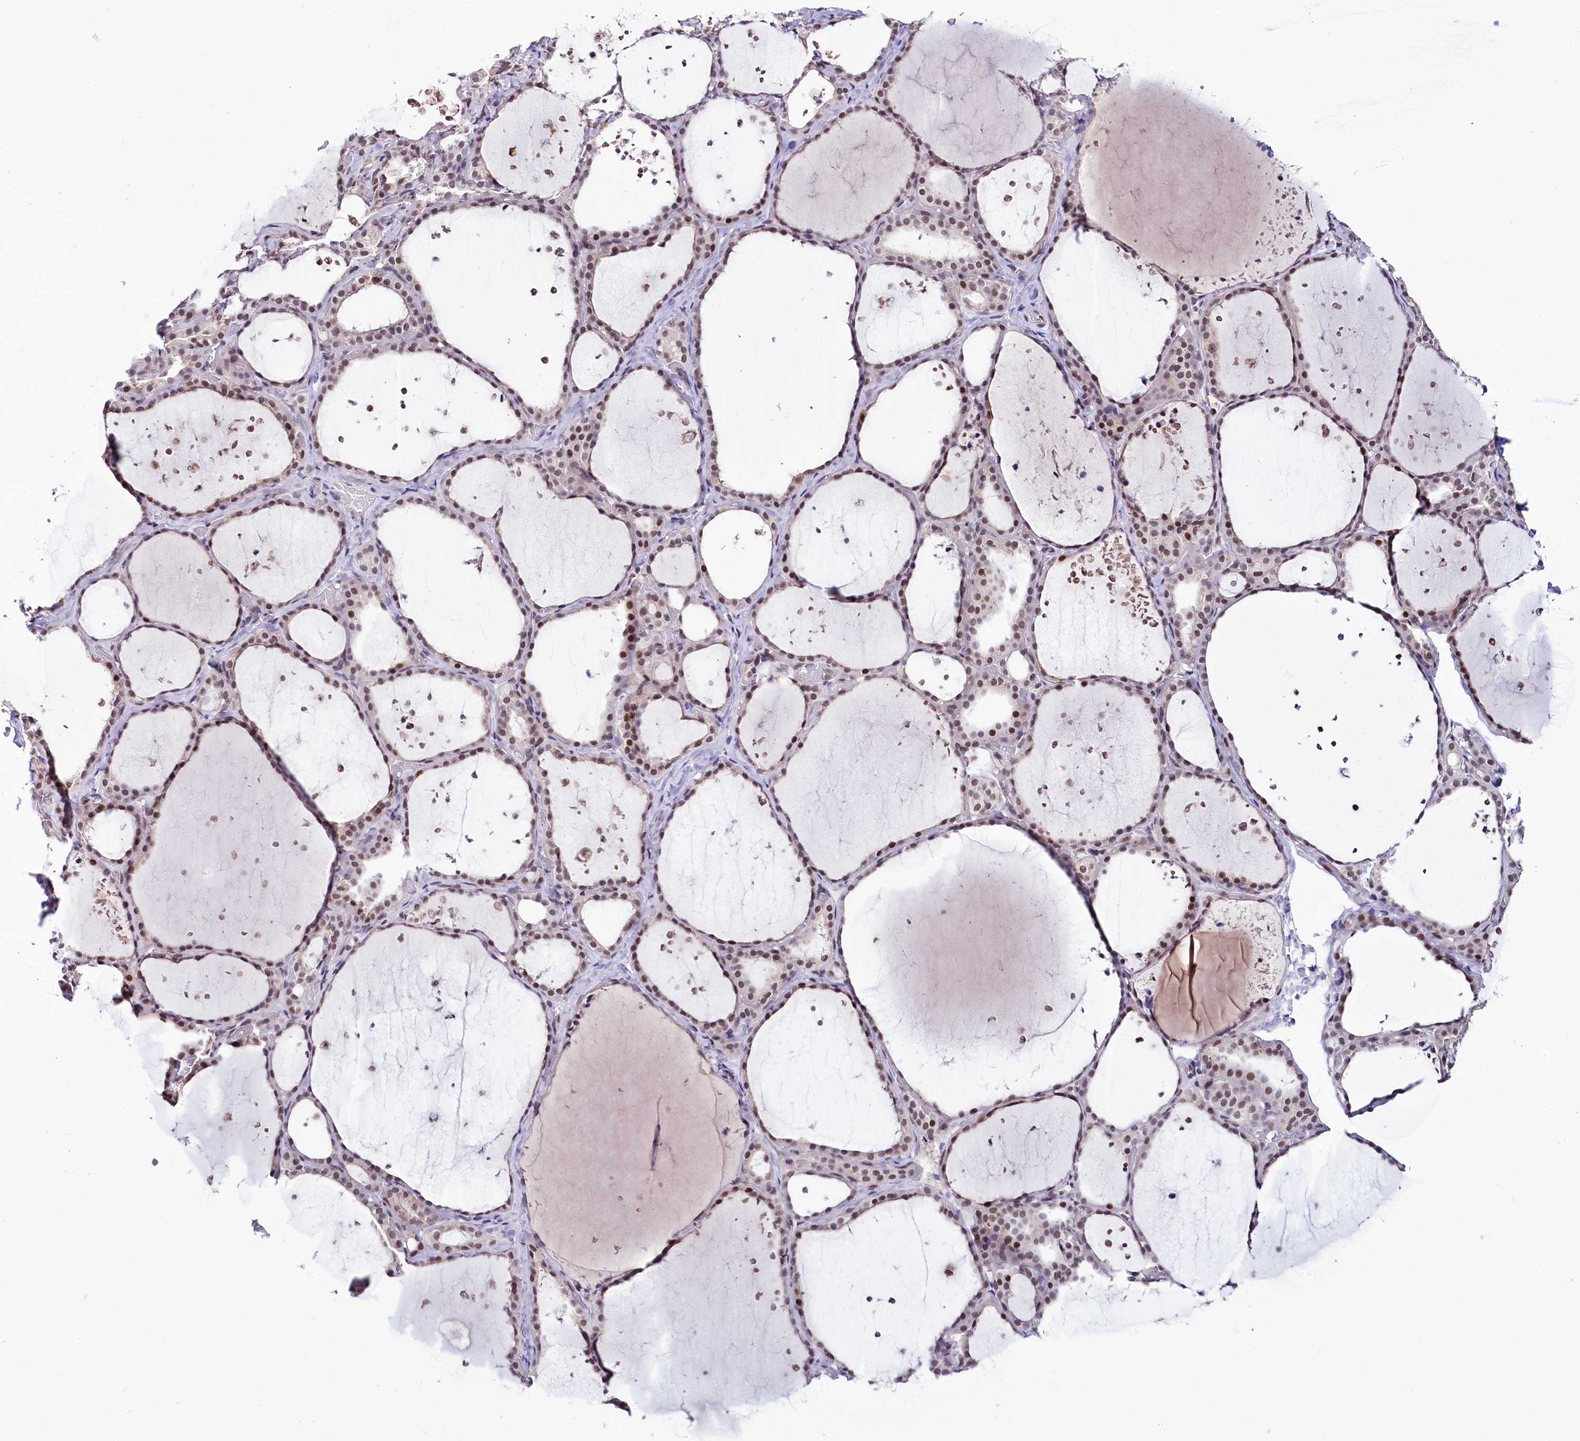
{"staining": {"intensity": "moderate", "quantity": "25%-75%", "location": "nuclear"}, "tissue": "thyroid gland", "cell_type": "Glandular cells", "image_type": "normal", "snomed": [{"axis": "morphology", "description": "Normal tissue, NOS"}, {"axis": "topography", "description": "Thyroid gland"}], "caption": "Glandular cells display medium levels of moderate nuclear expression in approximately 25%-75% of cells in unremarkable thyroid gland. (DAB IHC, brown staining for protein, blue staining for nuclei).", "gene": "SCAF11", "patient": {"sex": "female", "age": 44}}